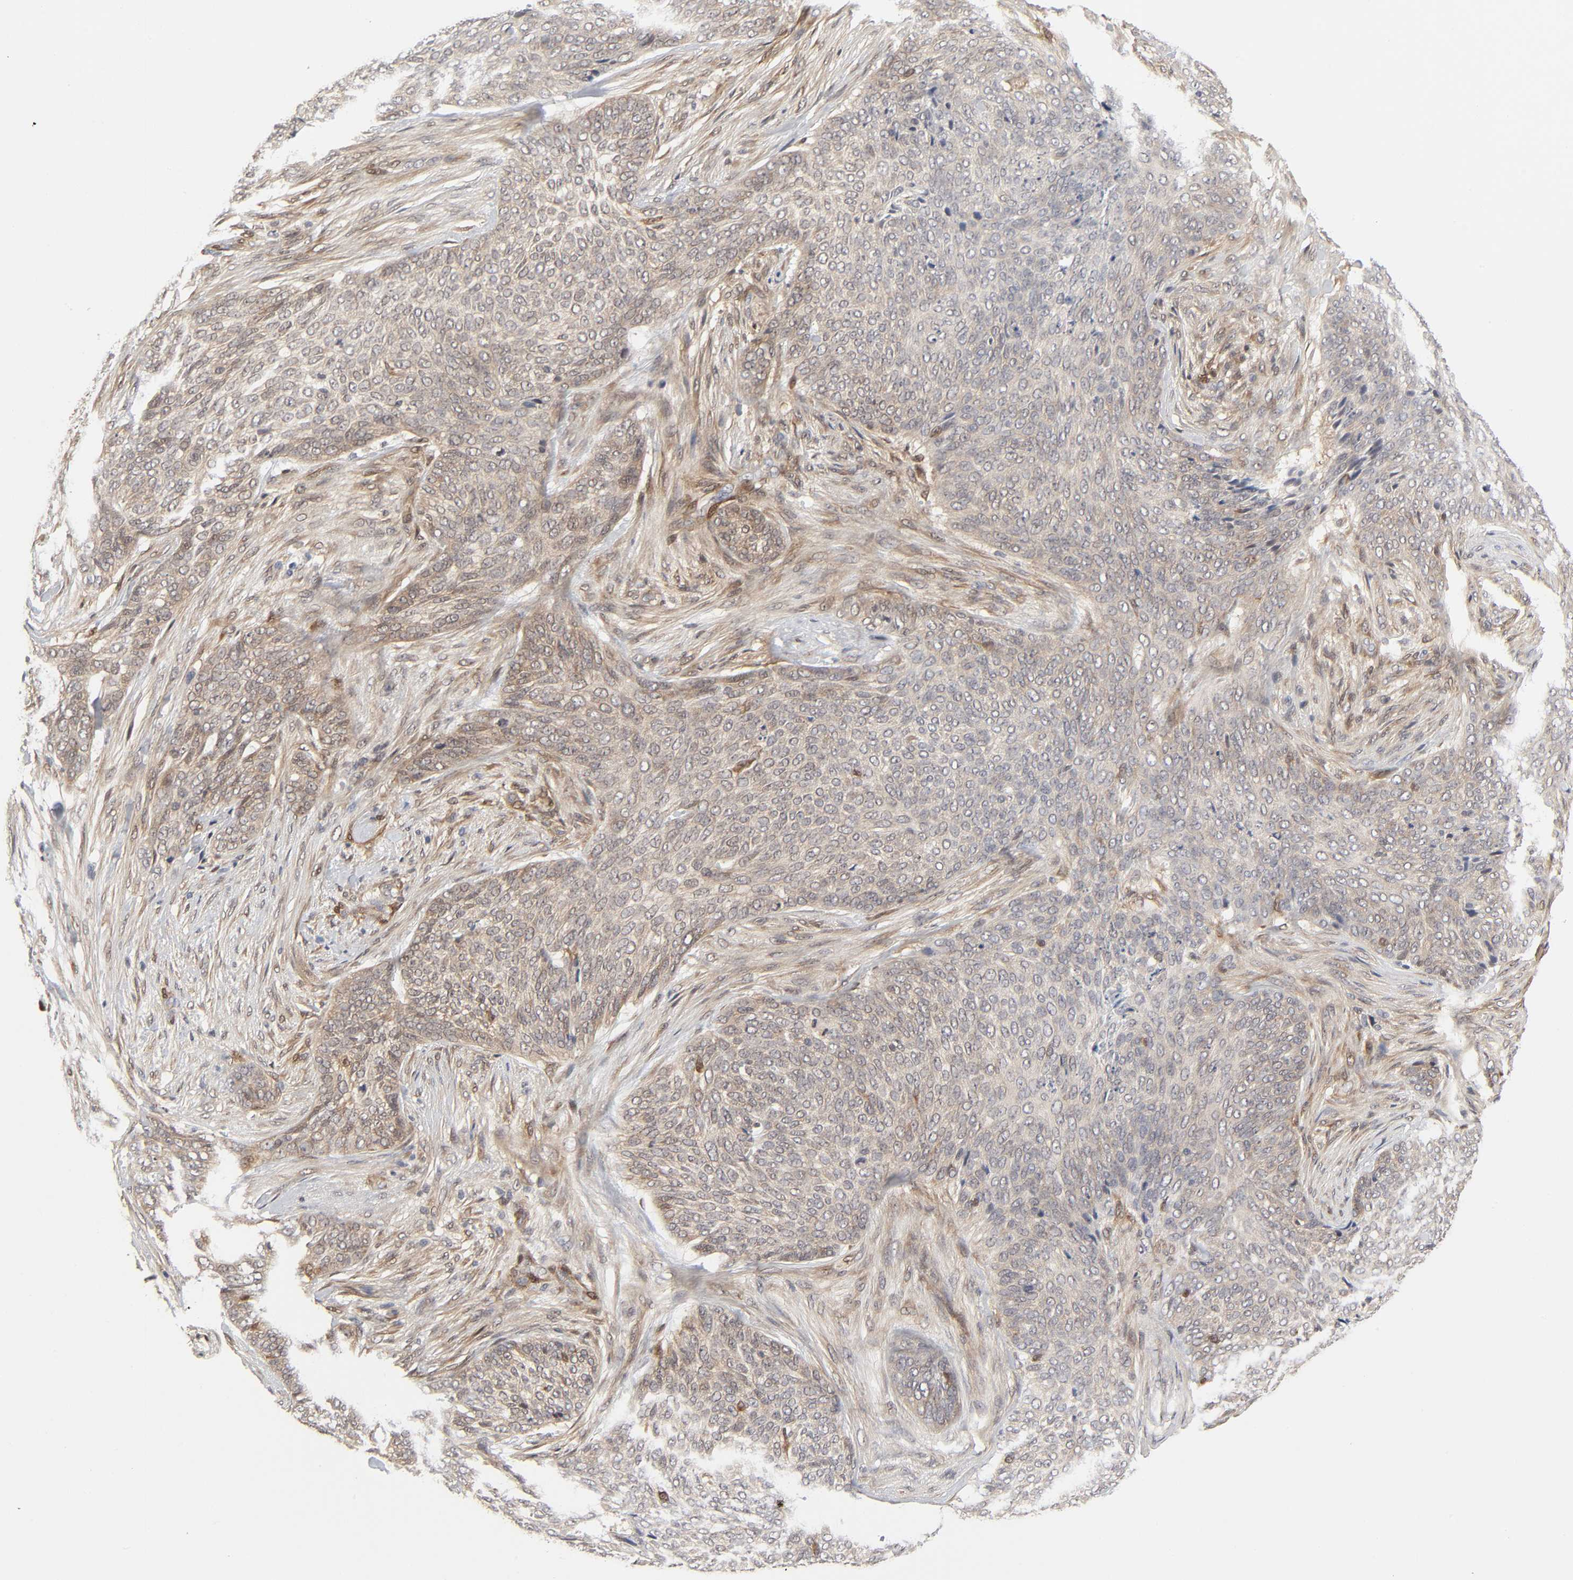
{"staining": {"intensity": "weak", "quantity": ">75%", "location": "cytoplasmic/membranous"}, "tissue": "skin cancer", "cell_type": "Tumor cells", "image_type": "cancer", "snomed": [{"axis": "morphology", "description": "Basal cell carcinoma"}, {"axis": "topography", "description": "Skin"}], "caption": "About >75% of tumor cells in human skin basal cell carcinoma demonstrate weak cytoplasmic/membranous protein positivity as visualized by brown immunohistochemical staining.", "gene": "PTEN", "patient": {"sex": "male", "age": 91}}